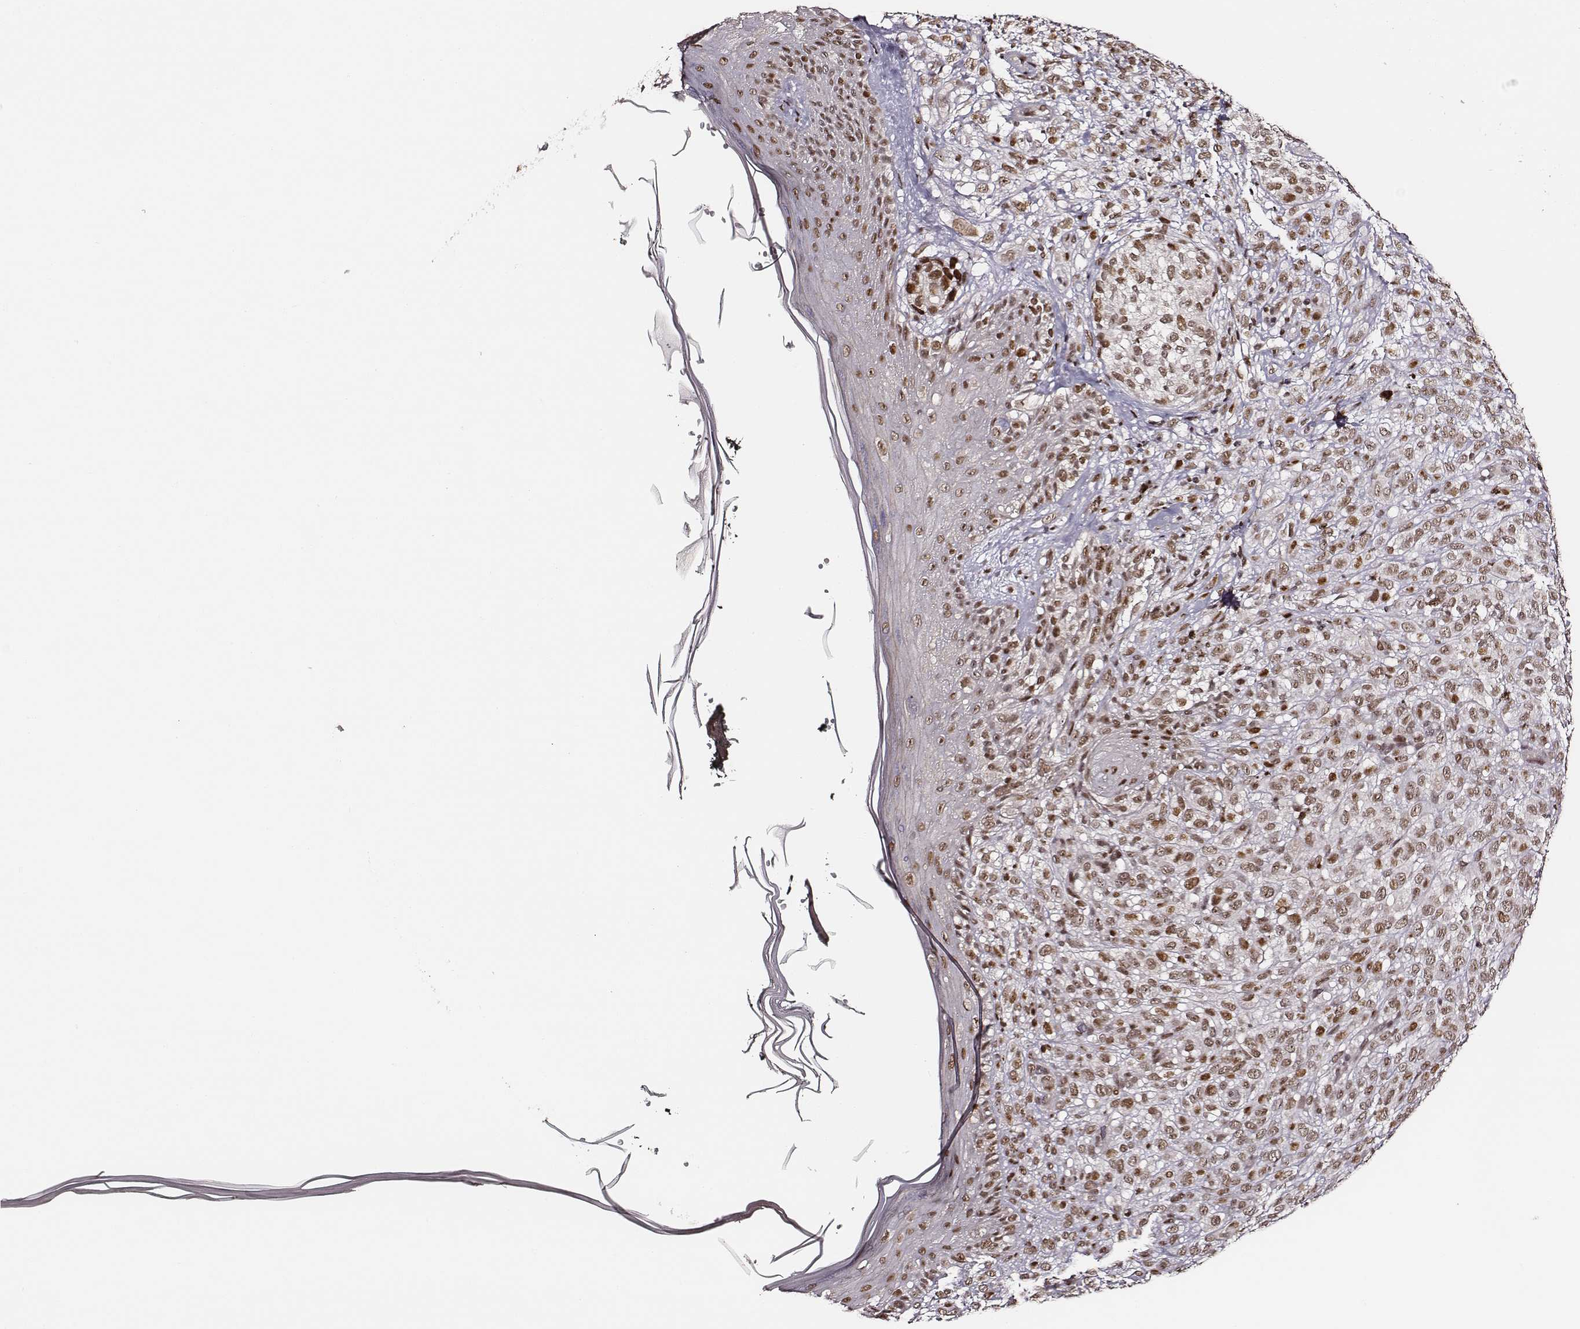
{"staining": {"intensity": "moderate", "quantity": ">75%", "location": "nuclear"}, "tissue": "melanoma", "cell_type": "Tumor cells", "image_type": "cancer", "snomed": [{"axis": "morphology", "description": "Malignant melanoma, NOS"}, {"axis": "topography", "description": "Skin"}], "caption": "Malignant melanoma was stained to show a protein in brown. There is medium levels of moderate nuclear positivity in about >75% of tumor cells.", "gene": "PPARA", "patient": {"sex": "female", "age": 86}}